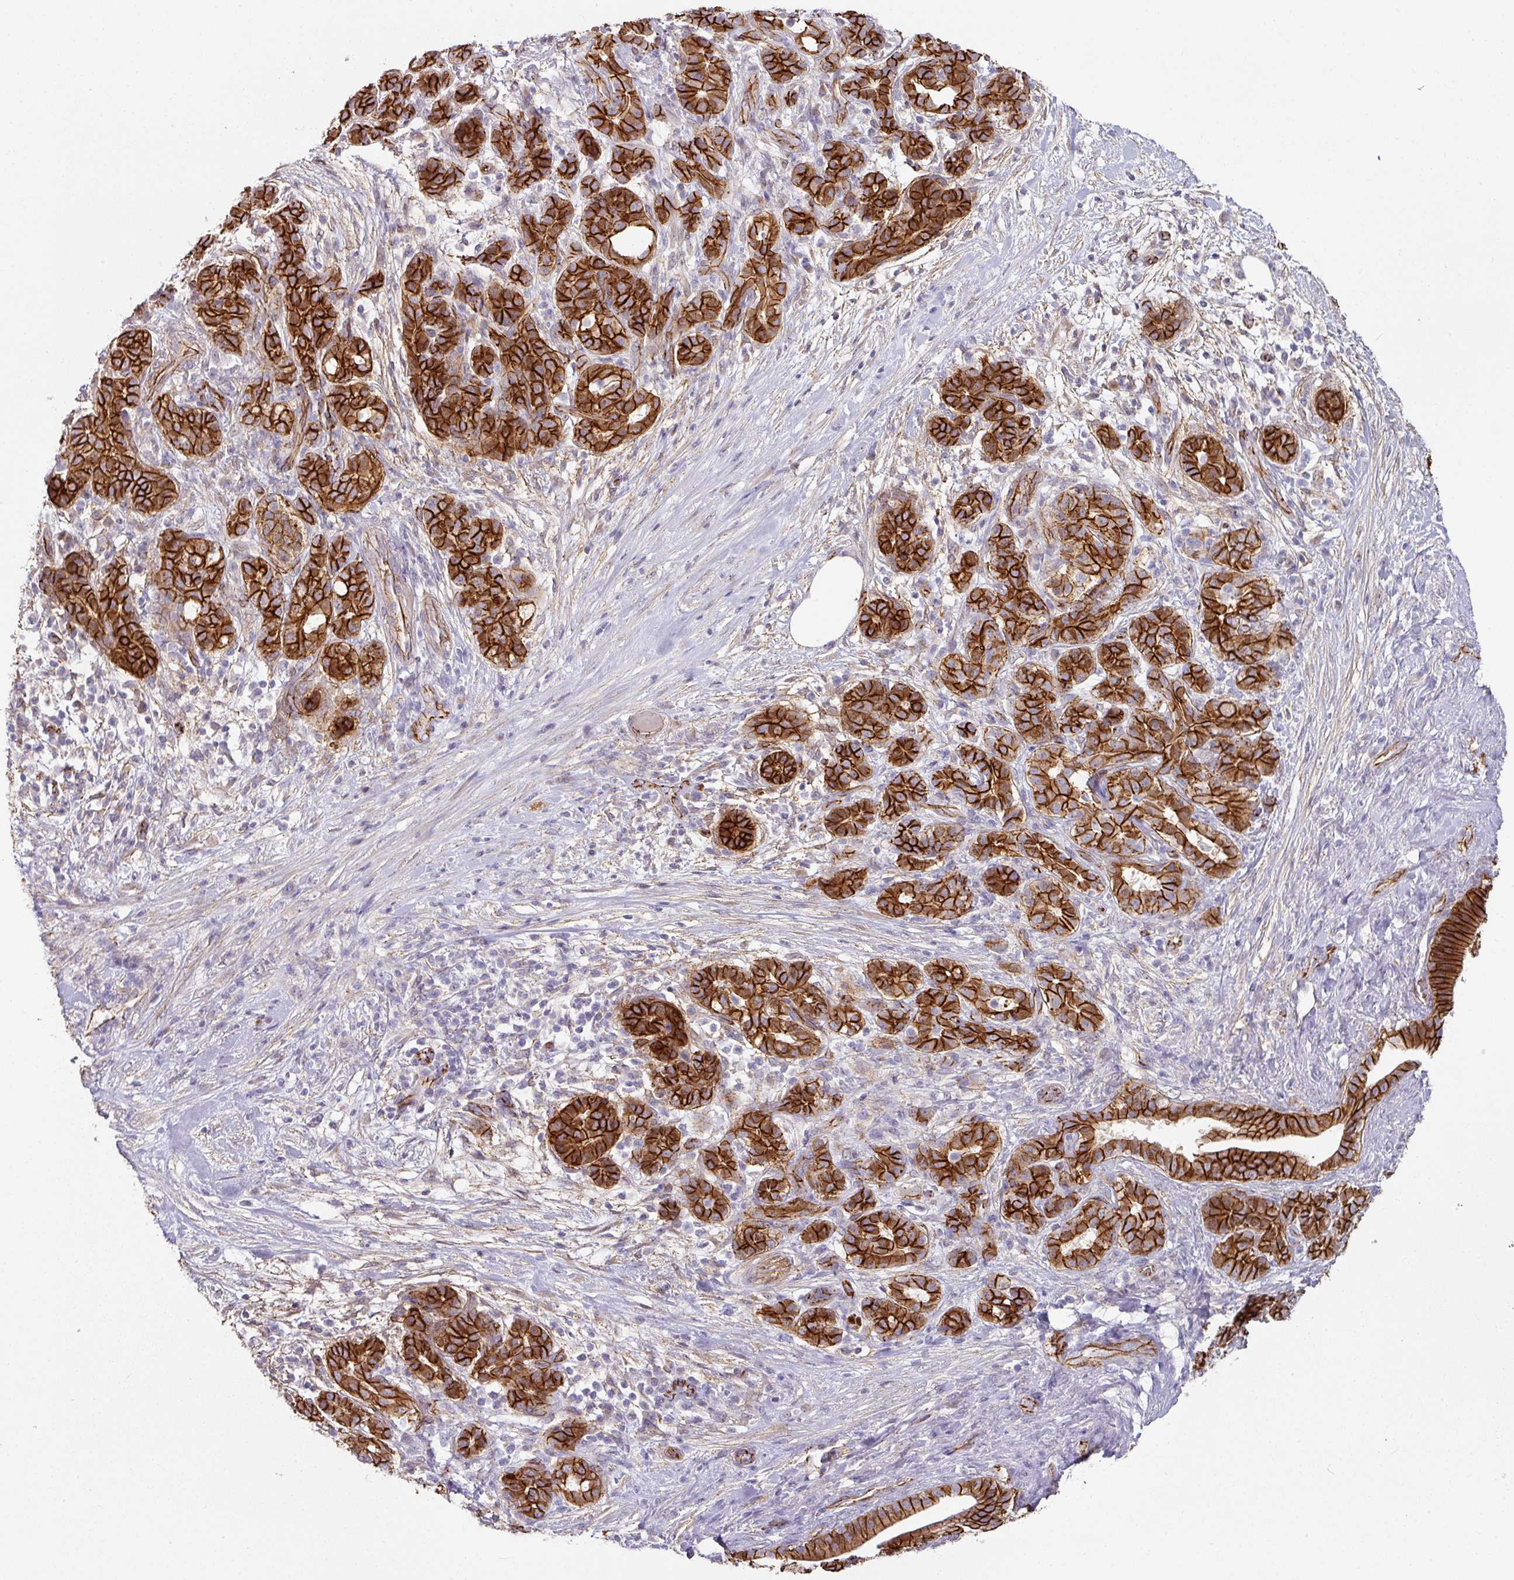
{"staining": {"intensity": "strong", "quantity": ">75%", "location": "cytoplasmic/membranous"}, "tissue": "pancreatic cancer", "cell_type": "Tumor cells", "image_type": "cancer", "snomed": [{"axis": "morphology", "description": "Adenocarcinoma, NOS"}, {"axis": "topography", "description": "Pancreas"}], "caption": "A high-resolution image shows immunohistochemistry (IHC) staining of adenocarcinoma (pancreatic), which shows strong cytoplasmic/membranous positivity in about >75% of tumor cells. (IHC, brightfield microscopy, high magnification).", "gene": "JUP", "patient": {"sex": "male", "age": 44}}